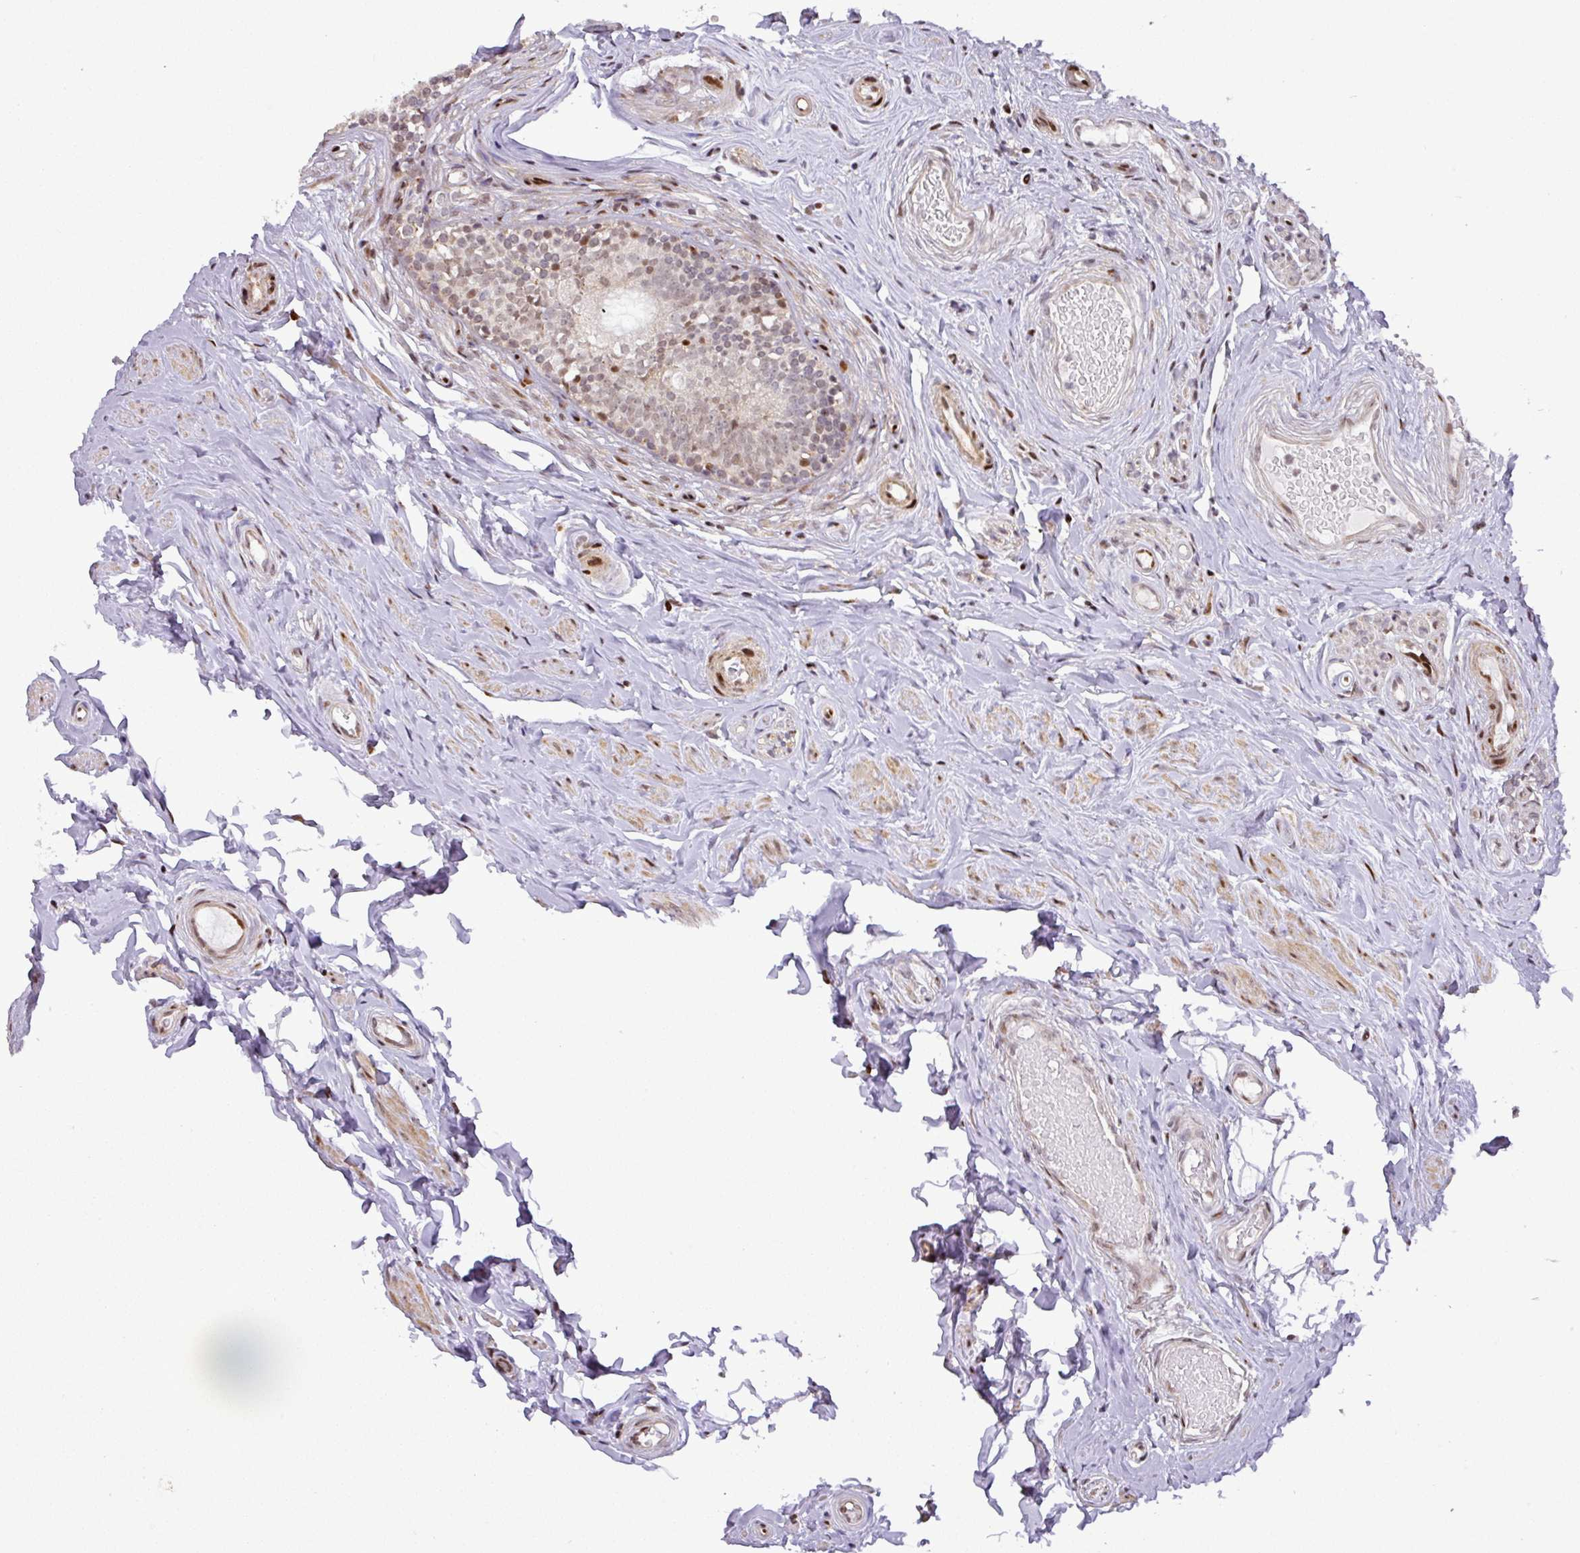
{"staining": {"intensity": "moderate", "quantity": "25%-75%", "location": "cytoplasmic/membranous,nuclear"}, "tissue": "epididymis", "cell_type": "Glandular cells", "image_type": "normal", "snomed": [{"axis": "morphology", "description": "Normal tissue, NOS"}, {"axis": "morphology", "description": "Seminoma, NOS"}, {"axis": "topography", "description": "Testis"}, {"axis": "topography", "description": "Epididymis"}], "caption": "Immunohistochemistry of benign epididymis displays medium levels of moderate cytoplasmic/membranous,nuclear positivity in about 25%-75% of glandular cells.", "gene": "MYSM1", "patient": {"sex": "male", "age": 45}}